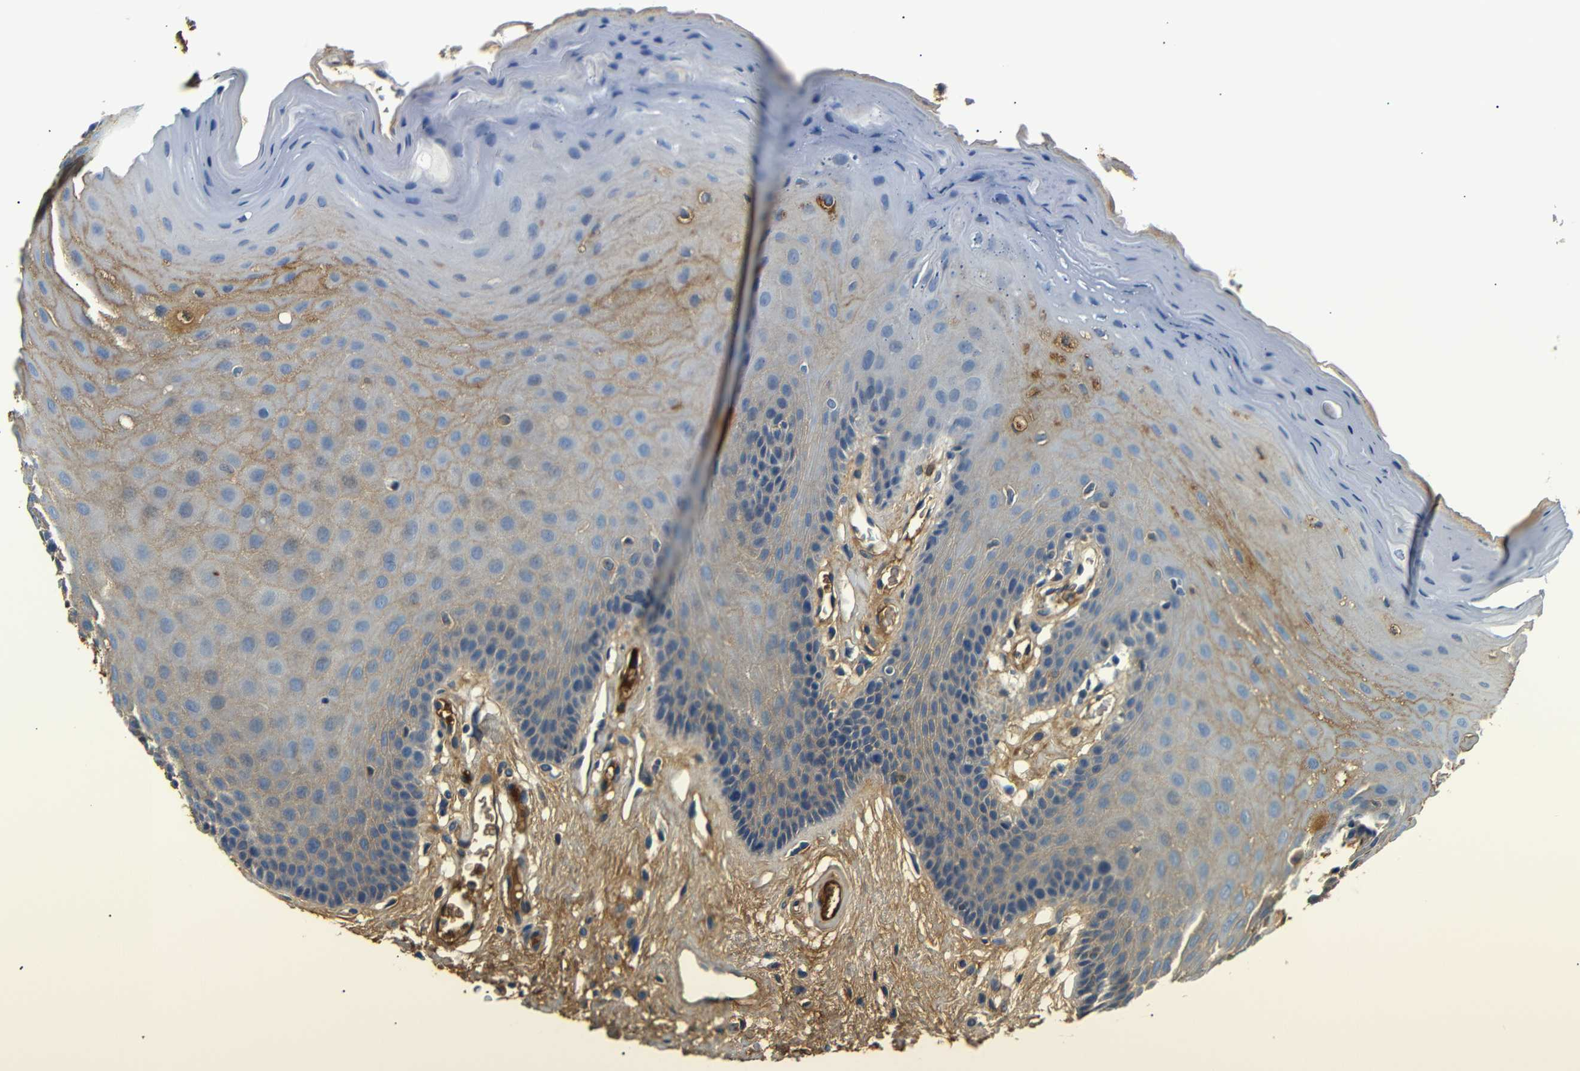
{"staining": {"intensity": "weak", "quantity": "<25%", "location": "cytoplasmic/membranous"}, "tissue": "oral mucosa", "cell_type": "Squamous epithelial cells", "image_type": "normal", "snomed": [{"axis": "morphology", "description": "Normal tissue, NOS"}, {"axis": "morphology", "description": "Squamous cell carcinoma, NOS"}, {"axis": "topography", "description": "Skeletal muscle"}, {"axis": "topography", "description": "Adipose tissue"}, {"axis": "topography", "description": "Vascular tissue"}, {"axis": "topography", "description": "Oral tissue"}, {"axis": "topography", "description": "Peripheral nerve tissue"}, {"axis": "topography", "description": "Head-Neck"}], "caption": "The immunohistochemistry (IHC) micrograph has no significant expression in squamous epithelial cells of oral mucosa.", "gene": "LHCGR", "patient": {"sex": "male", "age": 71}}